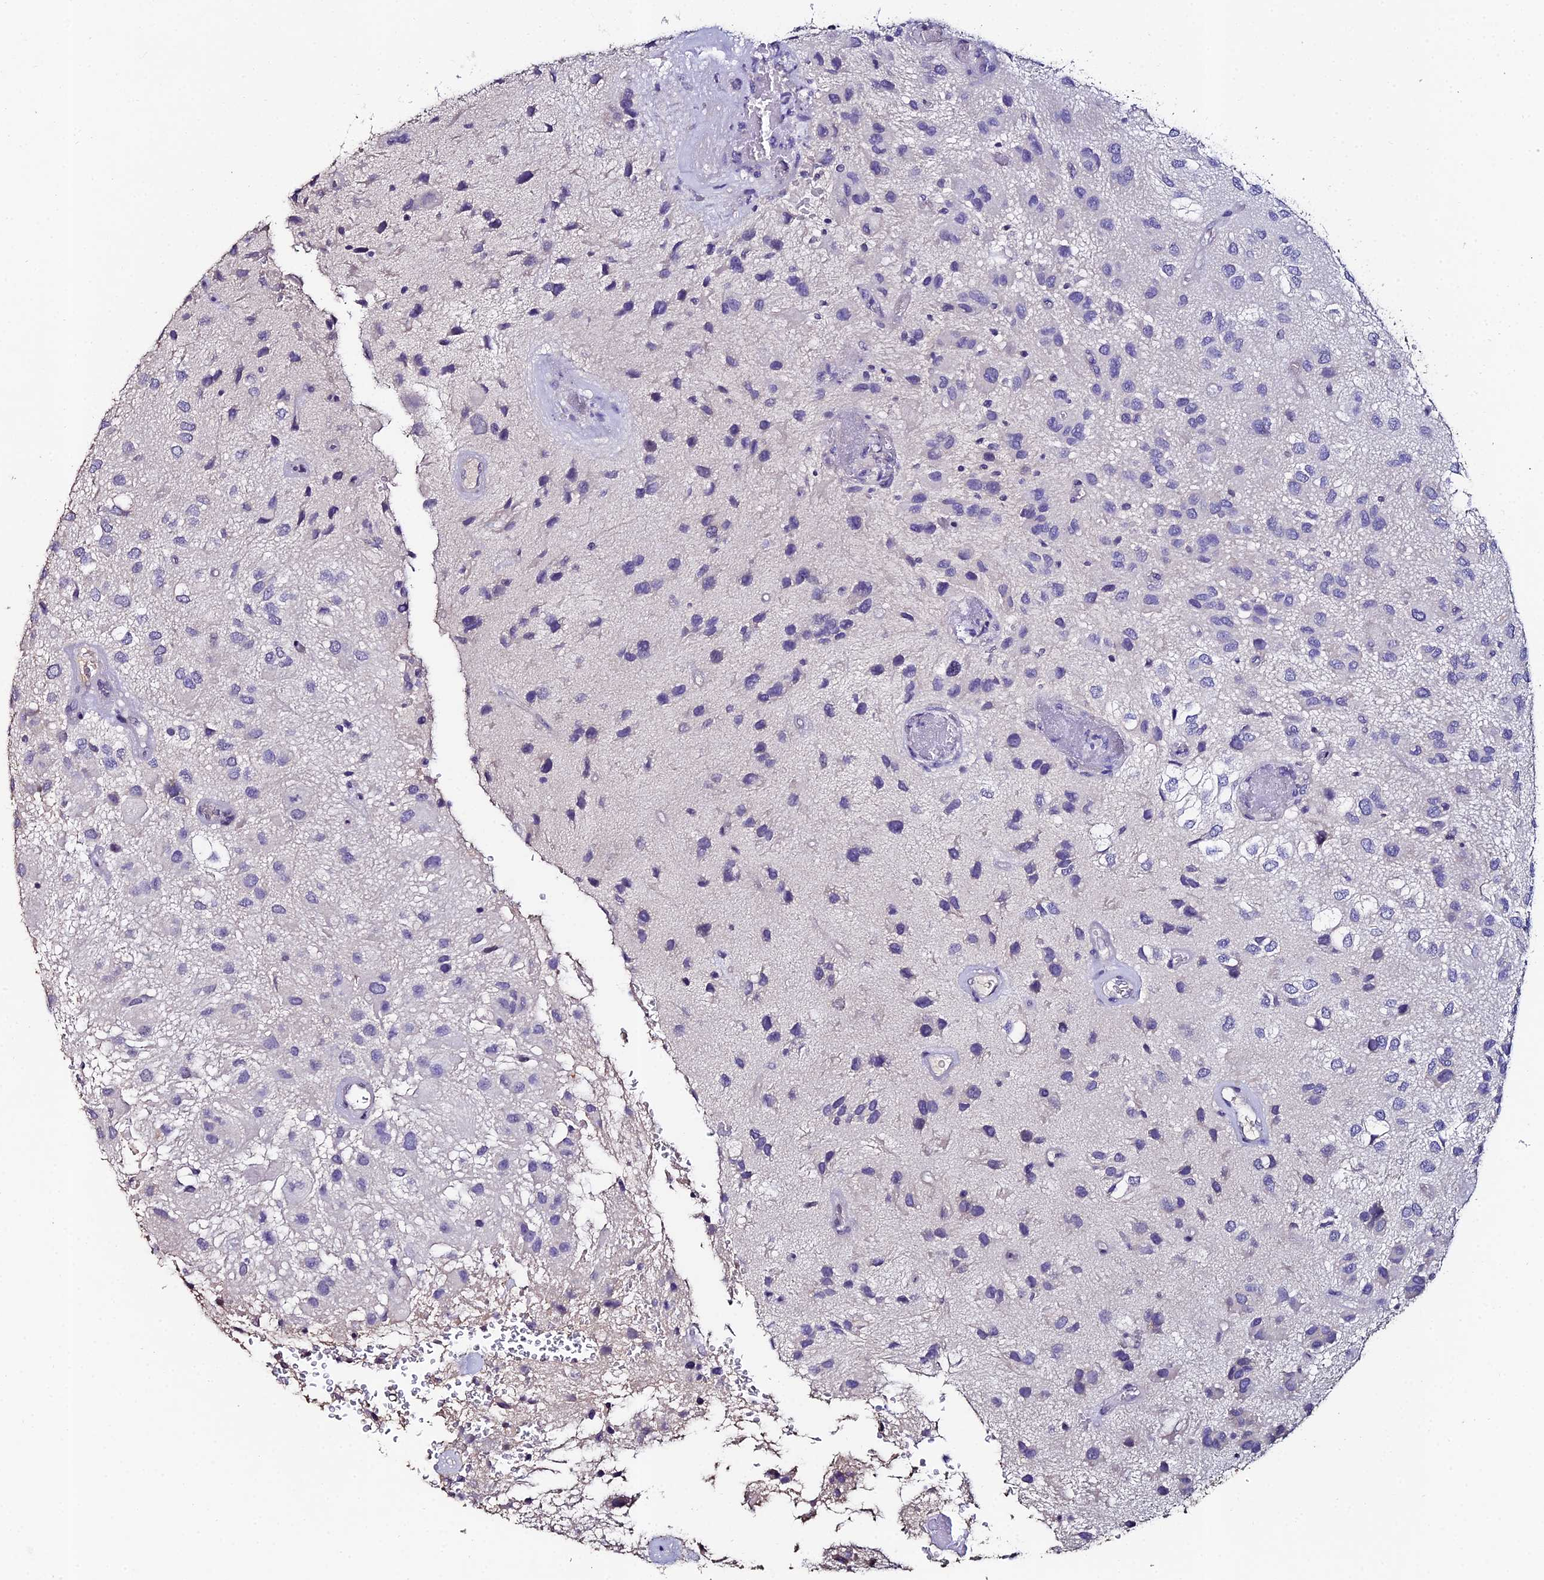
{"staining": {"intensity": "negative", "quantity": "none", "location": "none"}, "tissue": "glioma", "cell_type": "Tumor cells", "image_type": "cancer", "snomed": [{"axis": "morphology", "description": "Glioma, malignant, Low grade"}, {"axis": "topography", "description": "Brain"}], "caption": "DAB immunohistochemical staining of malignant glioma (low-grade) exhibits no significant expression in tumor cells.", "gene": "ESRRG", "patient": {"sex": "male", "age": 66}}